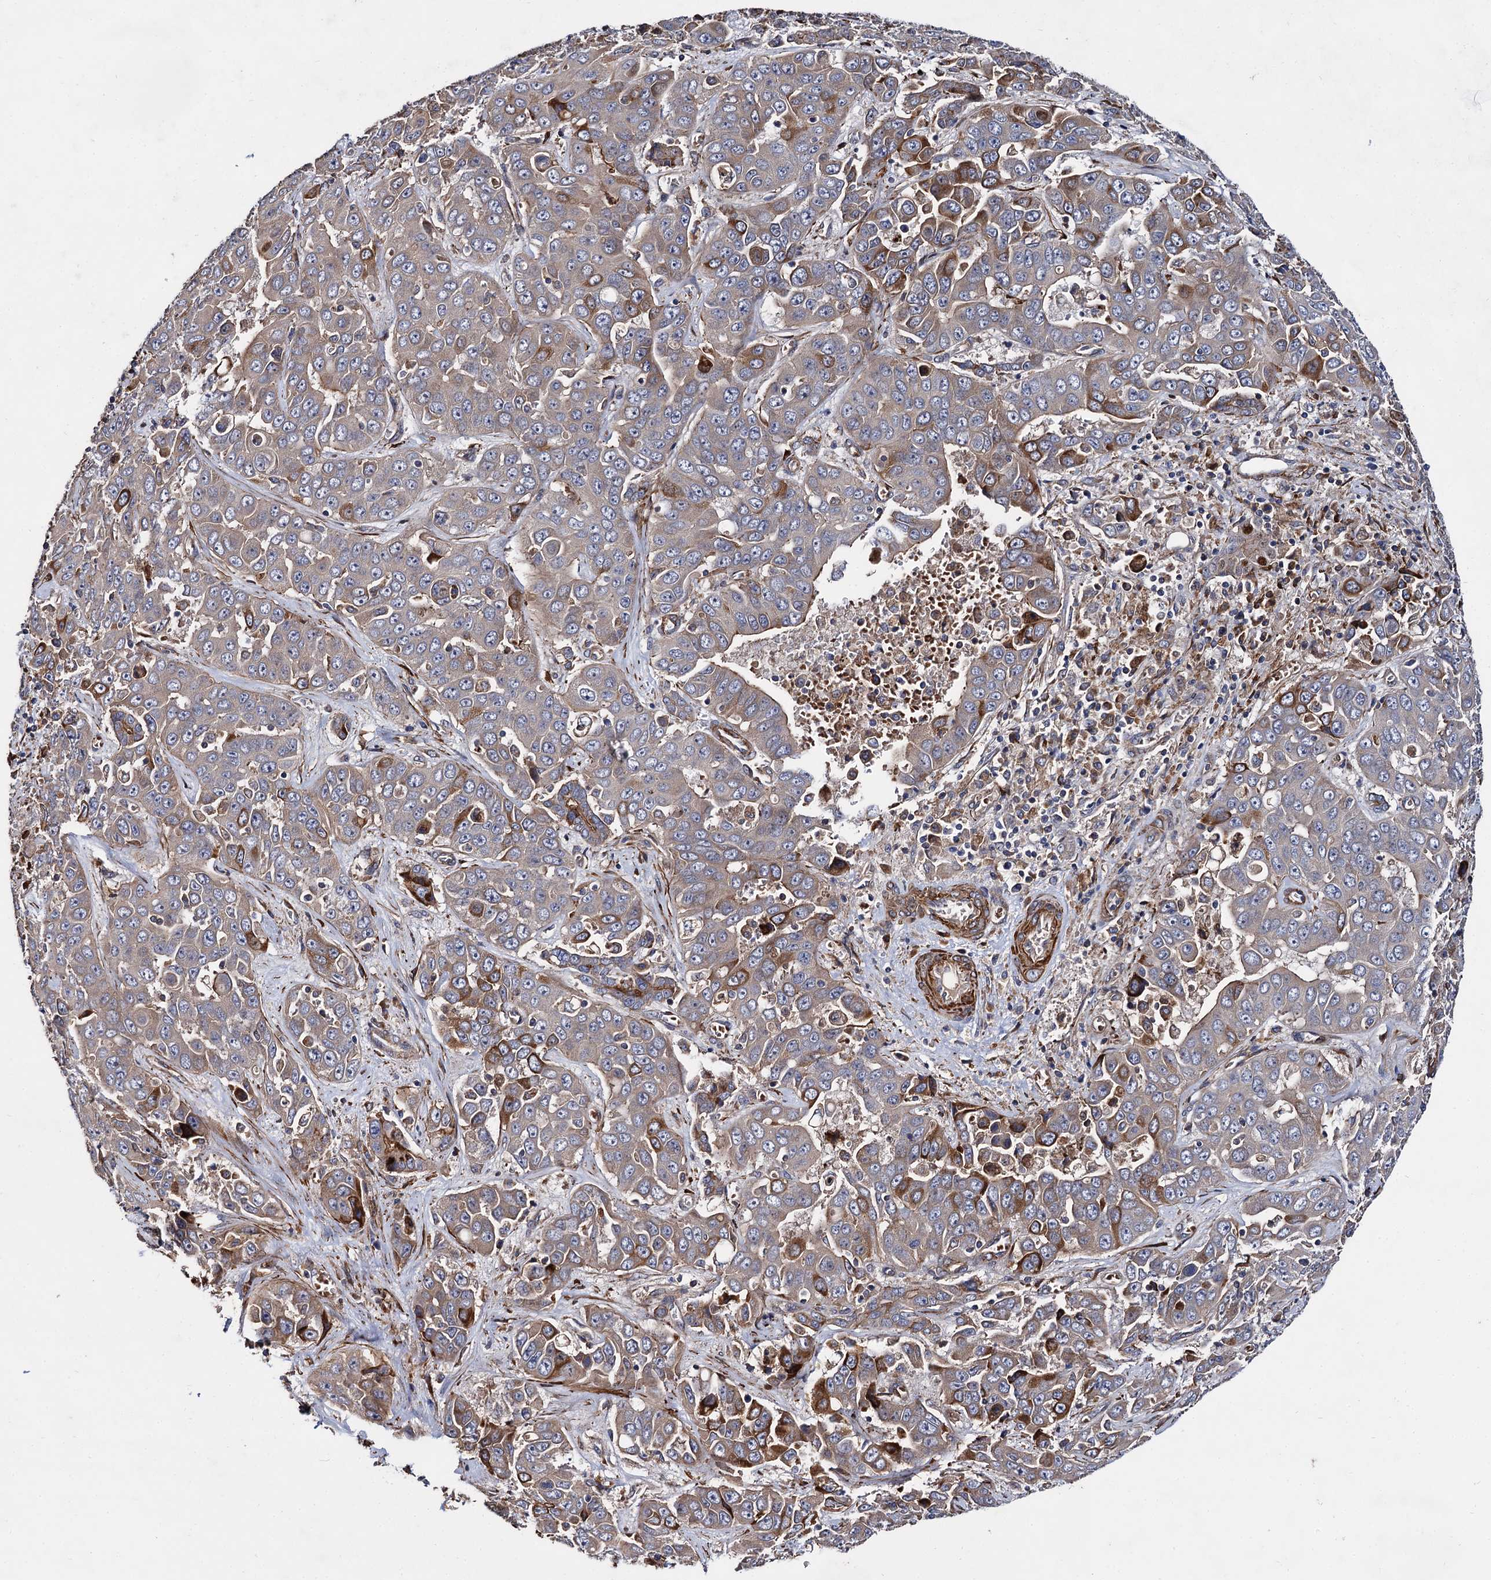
{"staining": {"intensity": "moderate", "quantity": "<25%", "location": "cytoplasmic/membranous"}, "tissue": "liver cancer", "cell_type": "Tumor cells", "image_type": "cancer", "snomed": [{"axis": "morphology", "description": "Cholangiocarcinoma"}, {"axis": "topography", "description": "Liver"}], "caption": "Liver cancer tissue shows moderate cytoplasmic/membranous positivity in approximately <25% of tumor cells", "gene": "ISM2", "patient": {"sex": "female", "age": 52}}